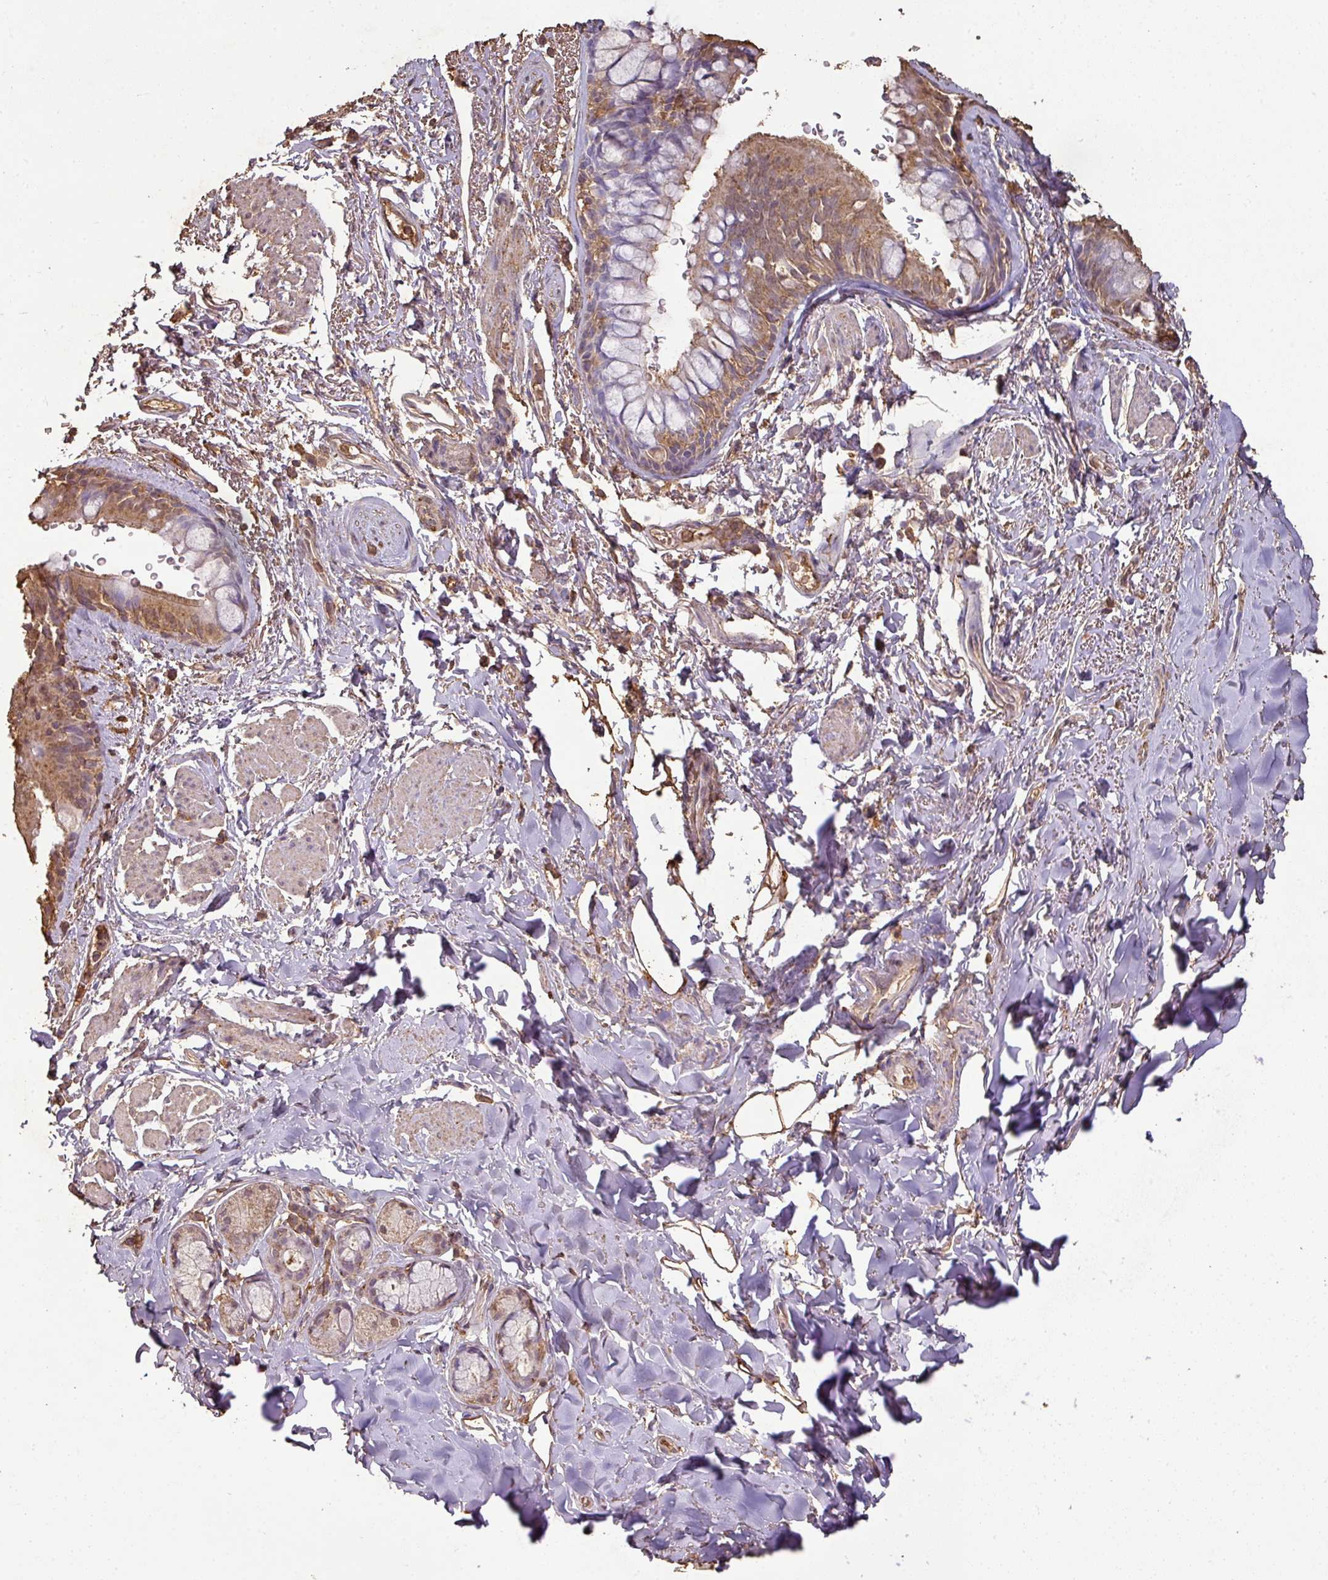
{"staining": {"intensity": "moderate", "quantity": ">75%", "location": "cytoplasmic/membranous"}, "tissue": "bronchus", "cell_type": "Respiratory epithelial cells", "image_type": "normal", "snomed": [{"axis": "morphology", "description": "Normal tissue, NOS"}, {"axis": "topography", "description": "Bronchus"}], "caption": "A photomicrograph showing moderate cytoplasmic/membranous expression in approximately >75% of respiratory epithelial cells in normal bronchus, as visualized by brown immunohistochemical staining.", "gene": "ATAT1", "patient": {"sex": "male", "age": 67}}